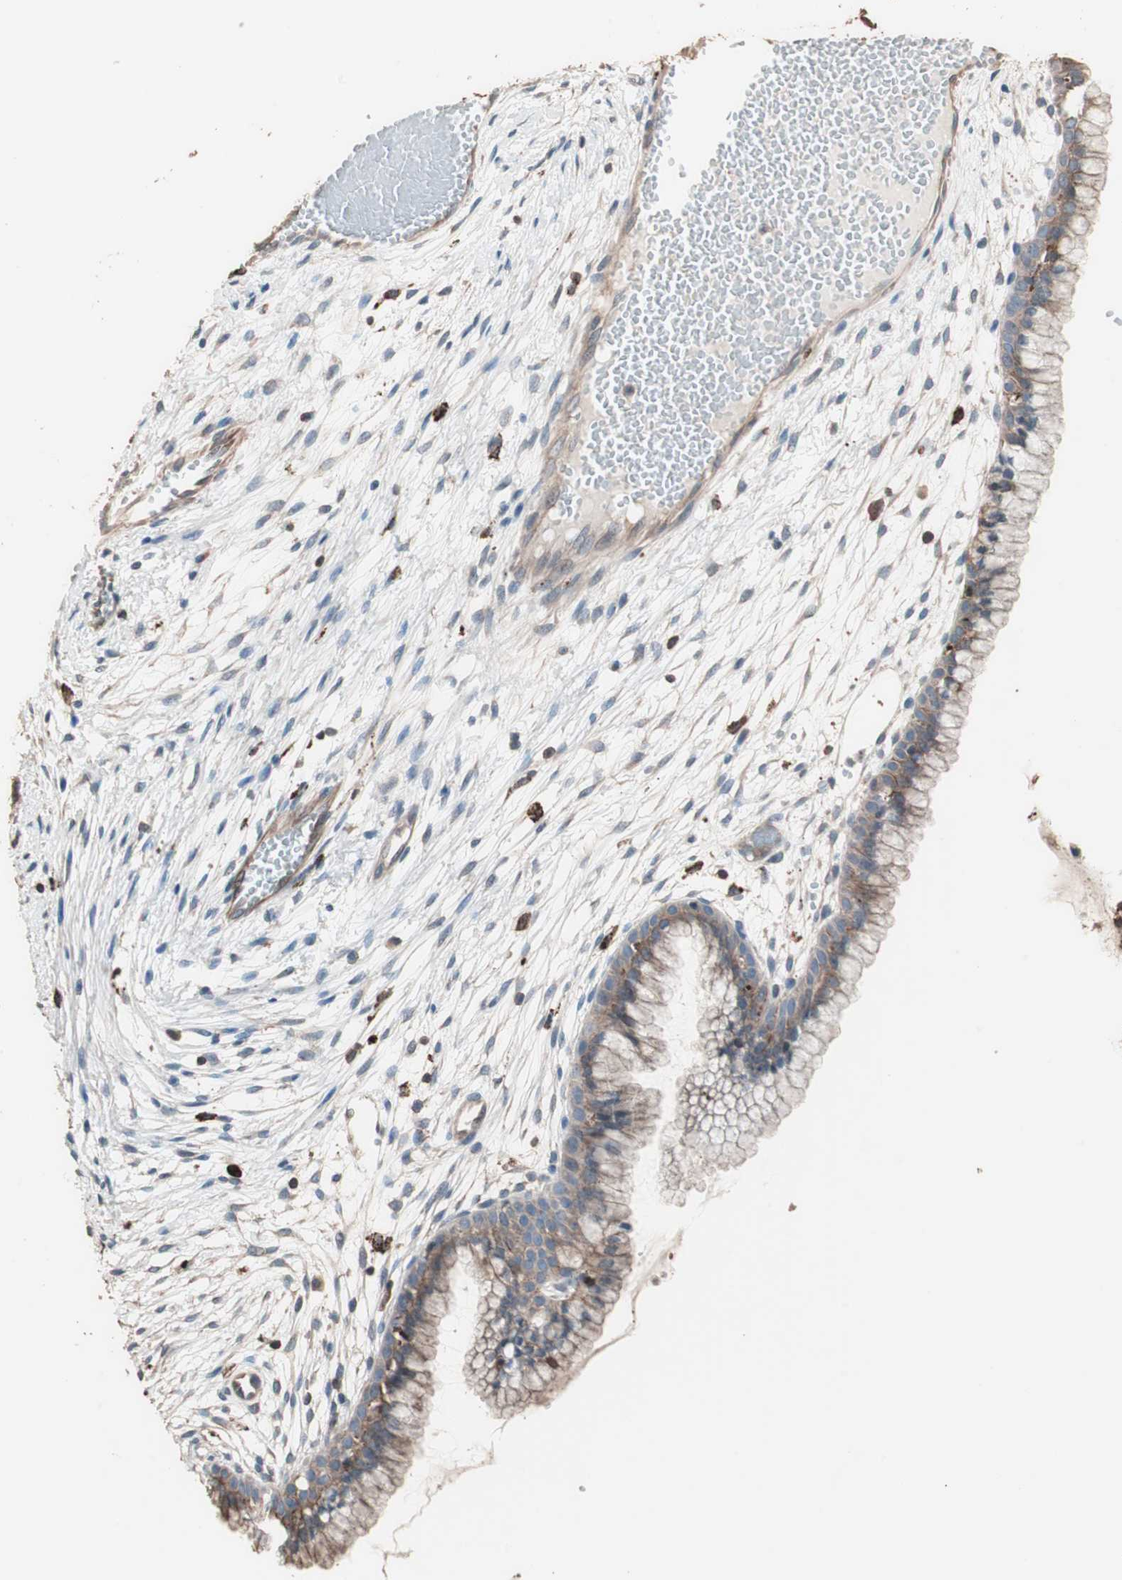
{"staining": {"intensity": "moderate", "quantity": ">75%", "location": "cytoplasmic/membranous"}, "tissue": "cervix", "cell_type": "Glandular cells", "image_type": "normal", "snomed": [{"axis": "morphology", "description": "Normal tissue, NOS"}, {"axis": "topography", "description": "Cervix"}], "caption": "Brown immunohistochemical staining in unremarkable cervix shows moderate cytoplasmic/membranous expression in about >75% of glandular cells. (IHC, brightfield microscopy, high magnification).", "gene": "CCT3", "patient": {"sex": "female", "age": 39}}